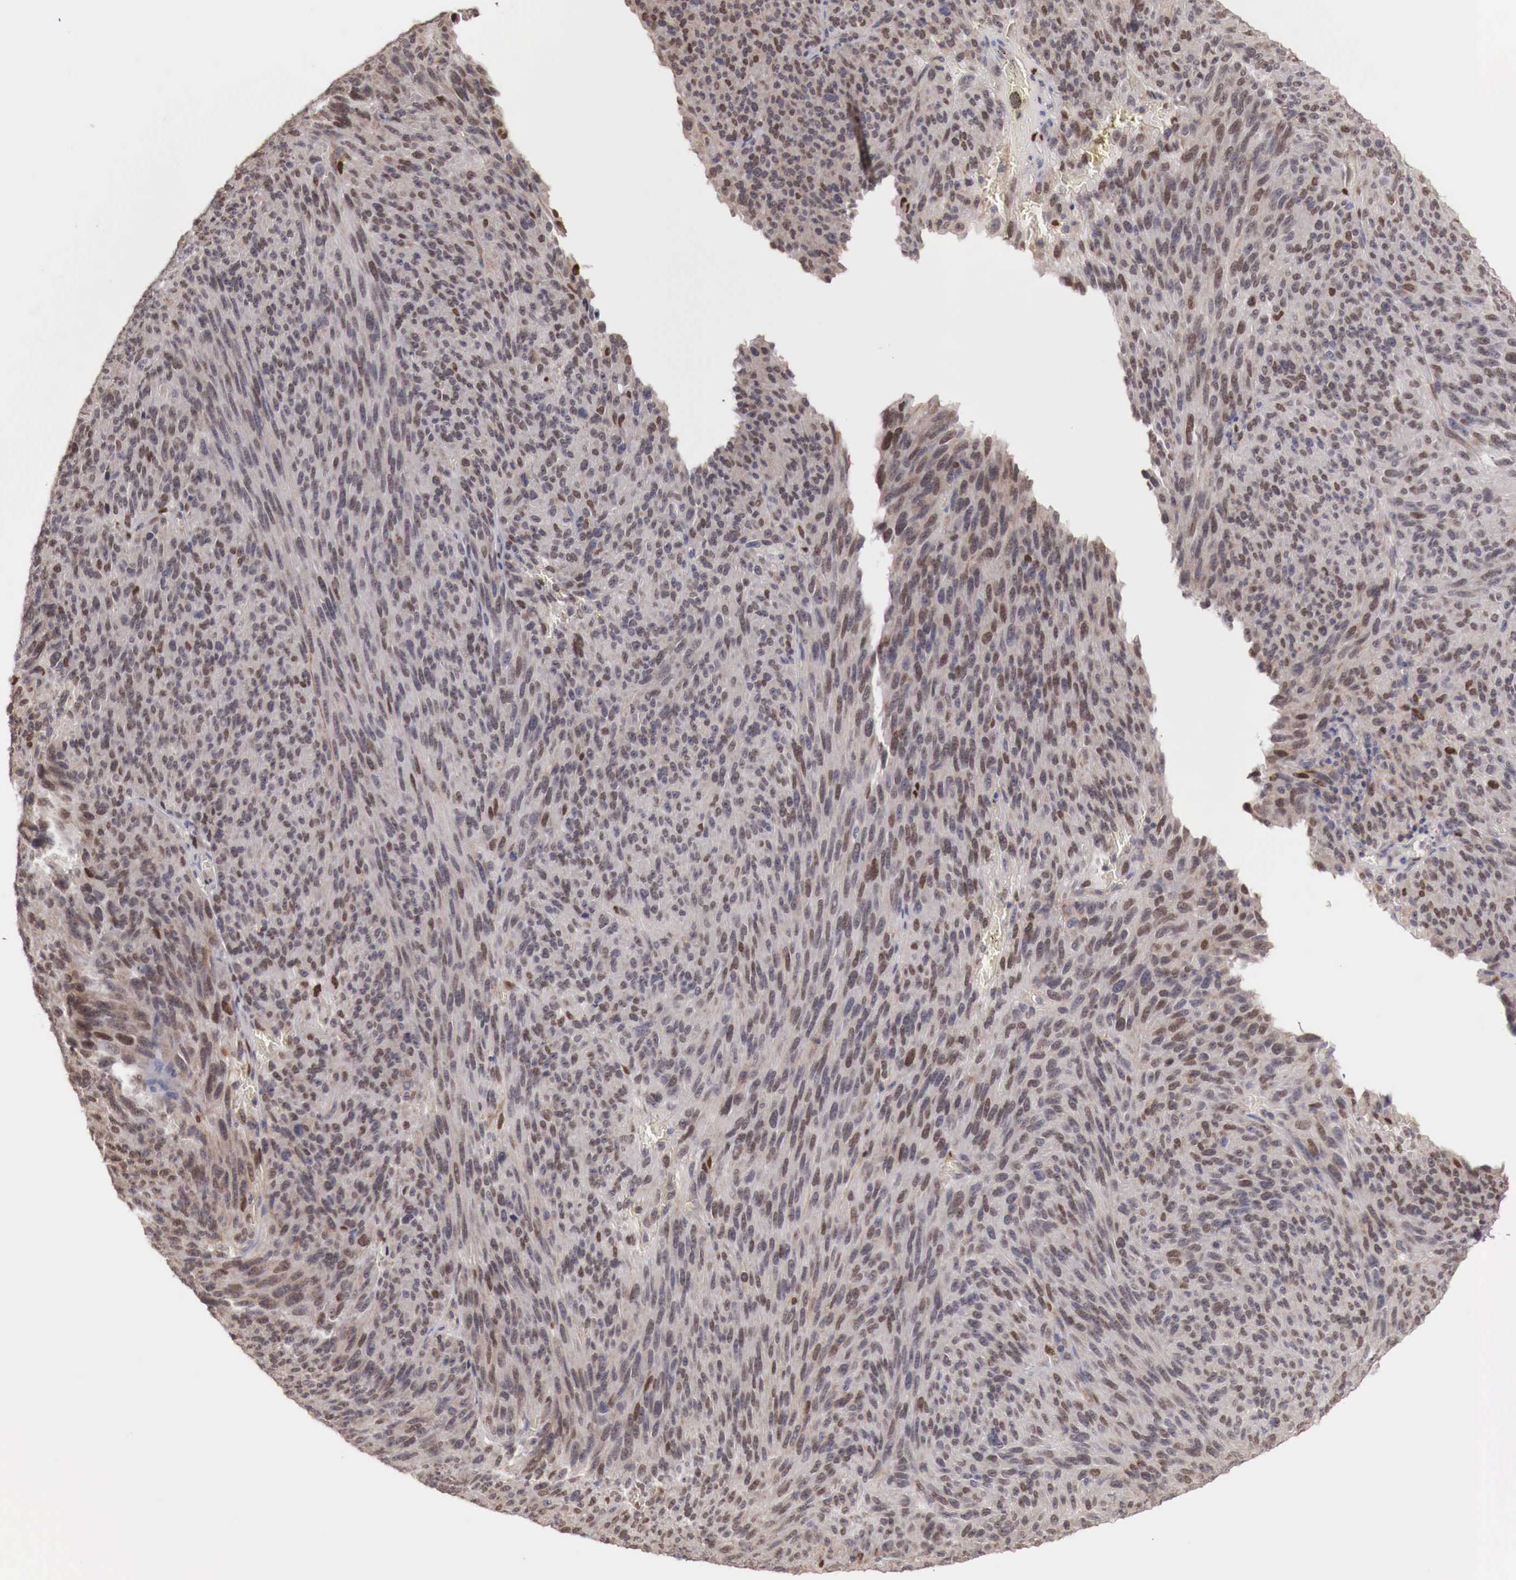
{"staining": {"intensity": "weak", "quantity": "25%-75%", "location": "nuclear"}, "tissue": "melanoma", "cell_type": "Tumor cells", "image_type": "cancer", "snomed": [{"axis": "morphology", "description": "Malignant melanoma, NOS"}, {"axis": "topography", "description": "Skin"}], "caption": "This micrograph shows IHC staining of human malignant melanoma, with low weak nuclear expression in approximately 25%-75% of tumor cells.", "gene": "KHDRBS2", "patient": {"sex": "male", "age": 76}}